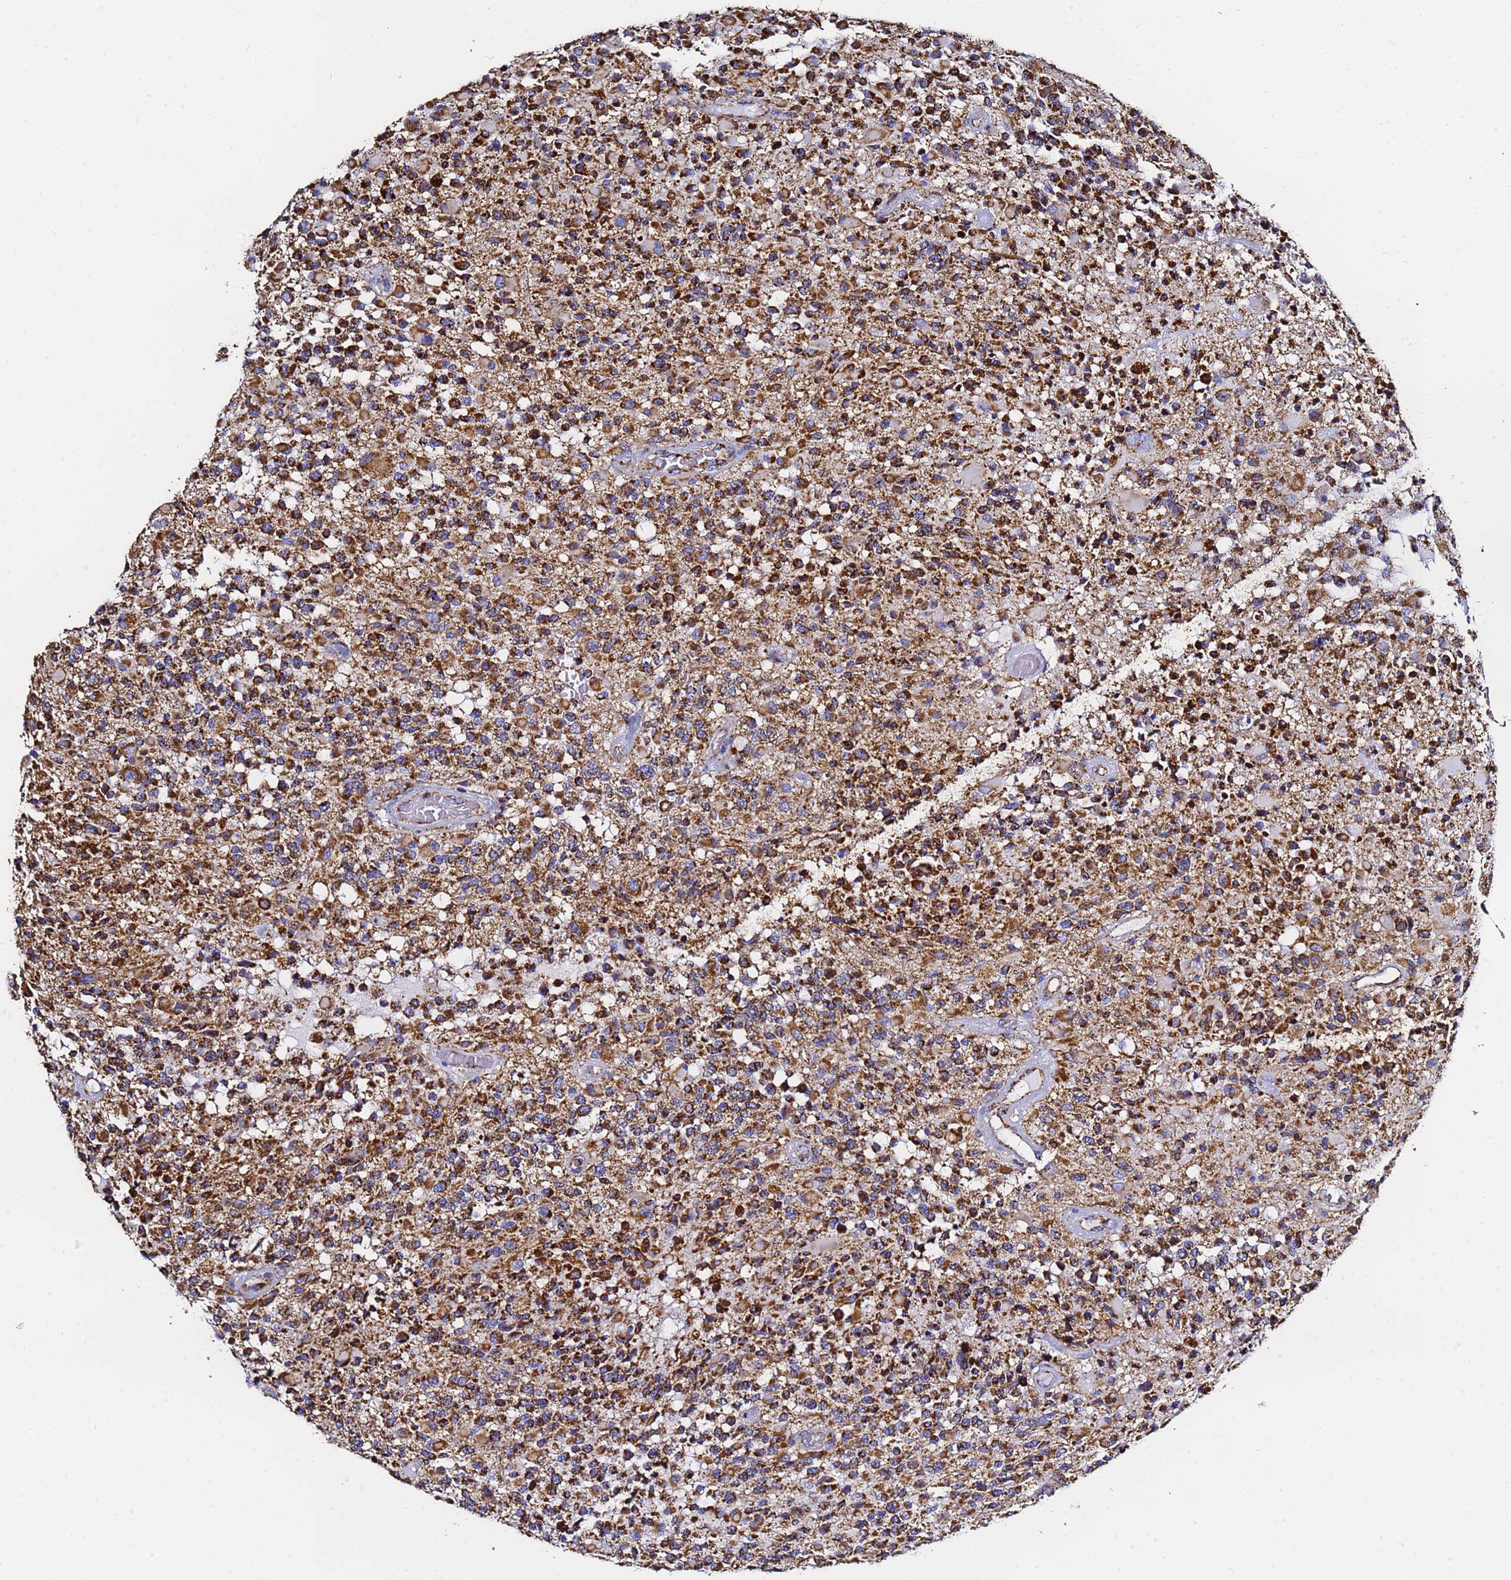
{"staining": {"intensity": "strong", "quantity": ">75%", "location": "cytoplasmic/membranous"}, "tissue": "glioma", "cell_type": "Tumor cells", "image_type": "cancer", "snomed": [{"axis": "morphology", "description": "Glioma, malignant, High grade"}, {"axis": "morphology", "description": "Glioblastoma, NOS"}, {"axis": "topography", "description": "Brain"}], "caption": "Strong cytoplasmic/membranous staining is appreciated in approximately >75% of tumor cells in glioma. (DAB = brown stain, brightfield microscopy at high magnification).", "gene": "PHB2", "patient": {"sex": "male", "age": 60}}